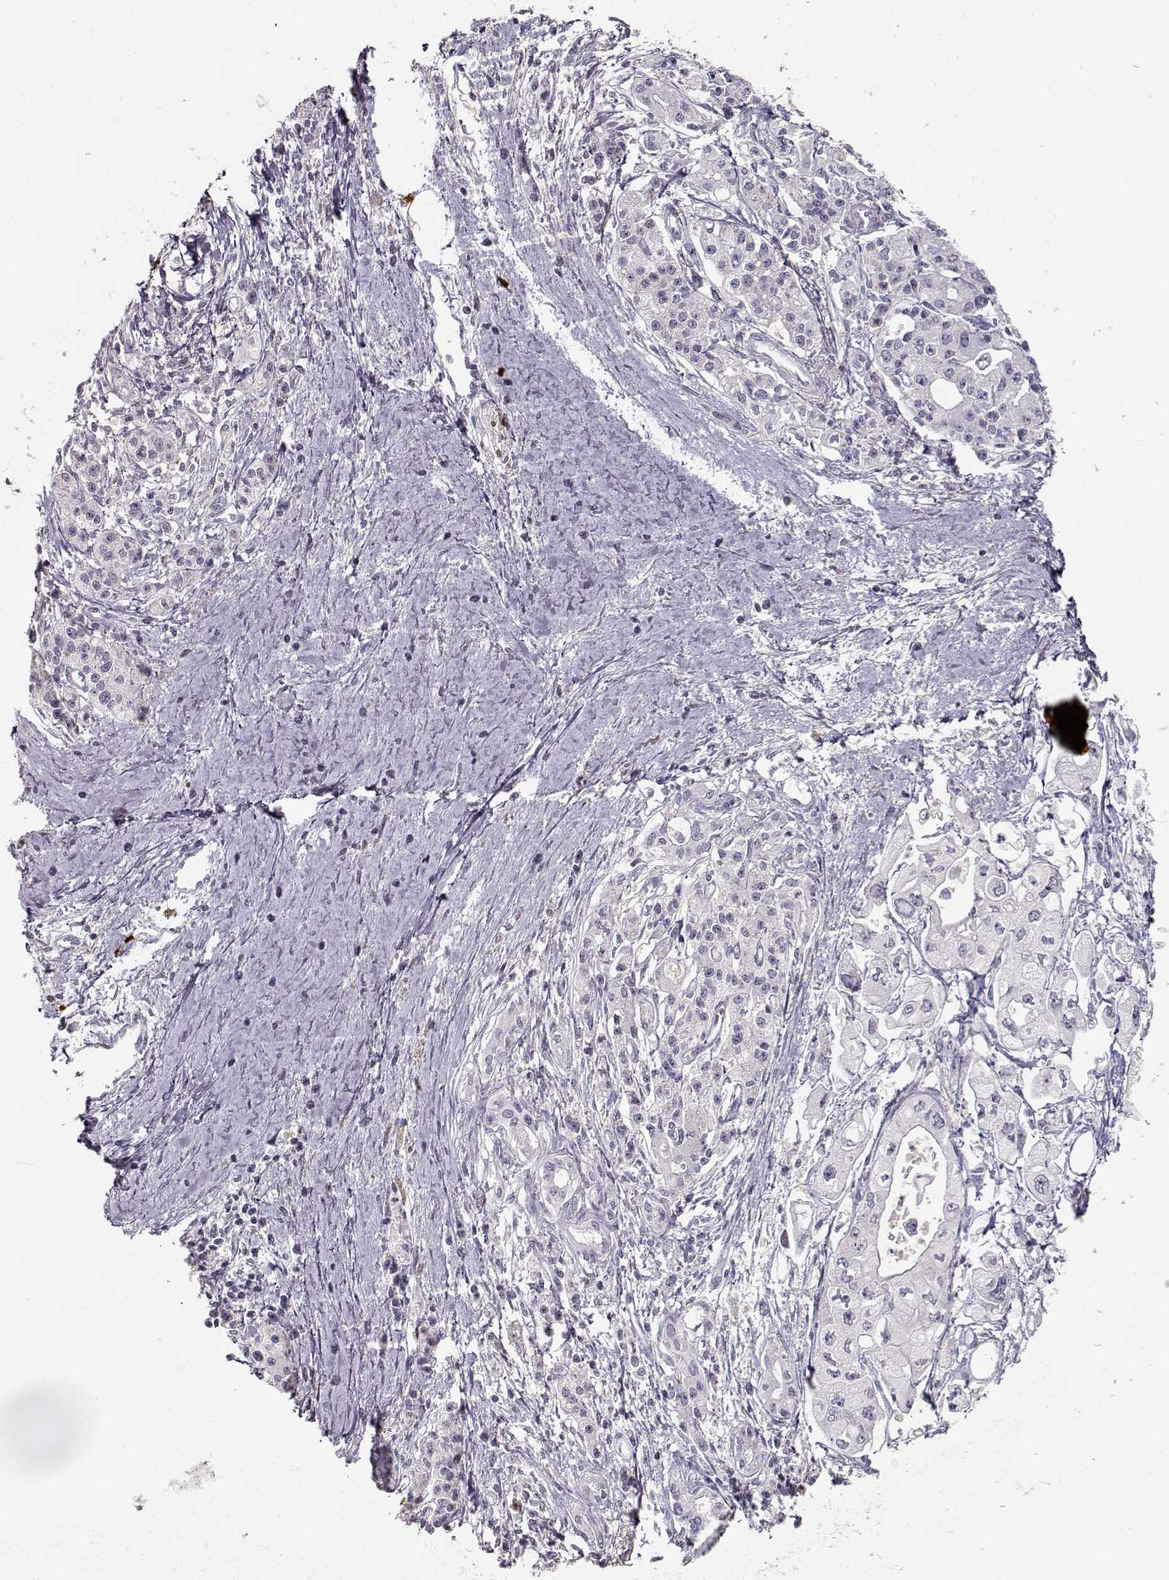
{"staining": {"intensity": "negative", "quantity": "none", "location": "none"}, "tissue": "pancreatic cancer", "cell_type": "Tumor cells", "image_type": "cancer", "snomed": [{"axis": "morphology", "description": "Adenocarcinoma, NOS"}, {"axis": "topography", "description": "Pancreas"}], "caption": "Pancreatic cancer (adenocarcinoma) was stained to show a protein in brown. There is no significant positivity in tumor cells. (DAB immunohistochemistry with hematoxylin counter stain).", "gene": "S100B", "patient": {"sex": "male", "age": 70}}